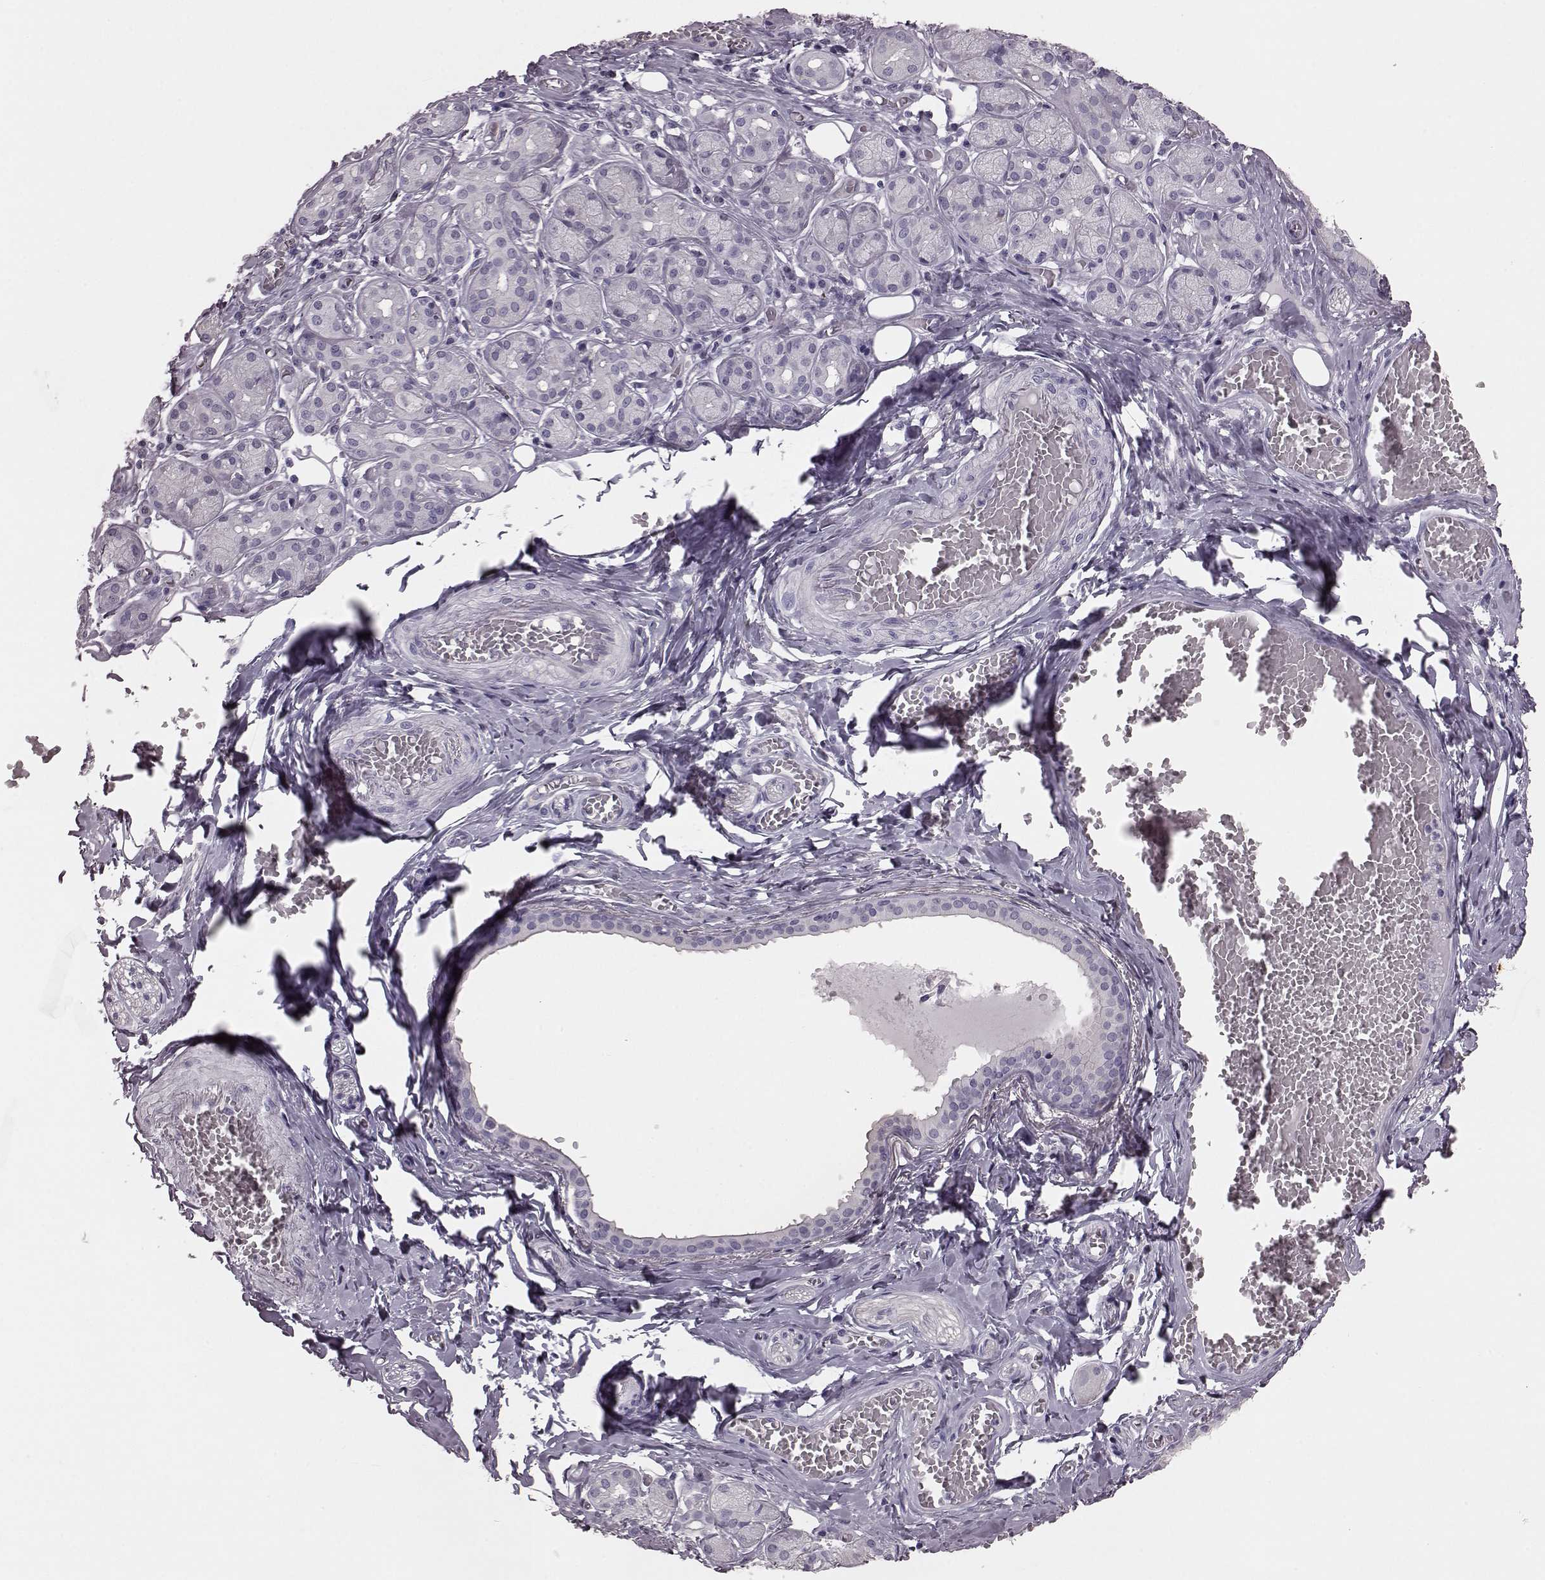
{"staining": {"intensity": "negative", "quantity": "none", "location": "none"}, "tissue": "salivary gland", "cell_type": "Glandular cells", "image_type": "normal", "snomed": [{"axis": "morphology", "description": "Normal tissue, NOS"}, {"axis": "topography", "description": "Salivary gland"}, {"axis": "topography", "description": "Peripheral nerve tissue"}], "caption": "This is an immunohistochemistry (IHC) histopathology image of normal human salivary gland. There is no staining in glandular cells.", "gene": "SNTG1", "patient": {"sex": "male", "age": 71}}